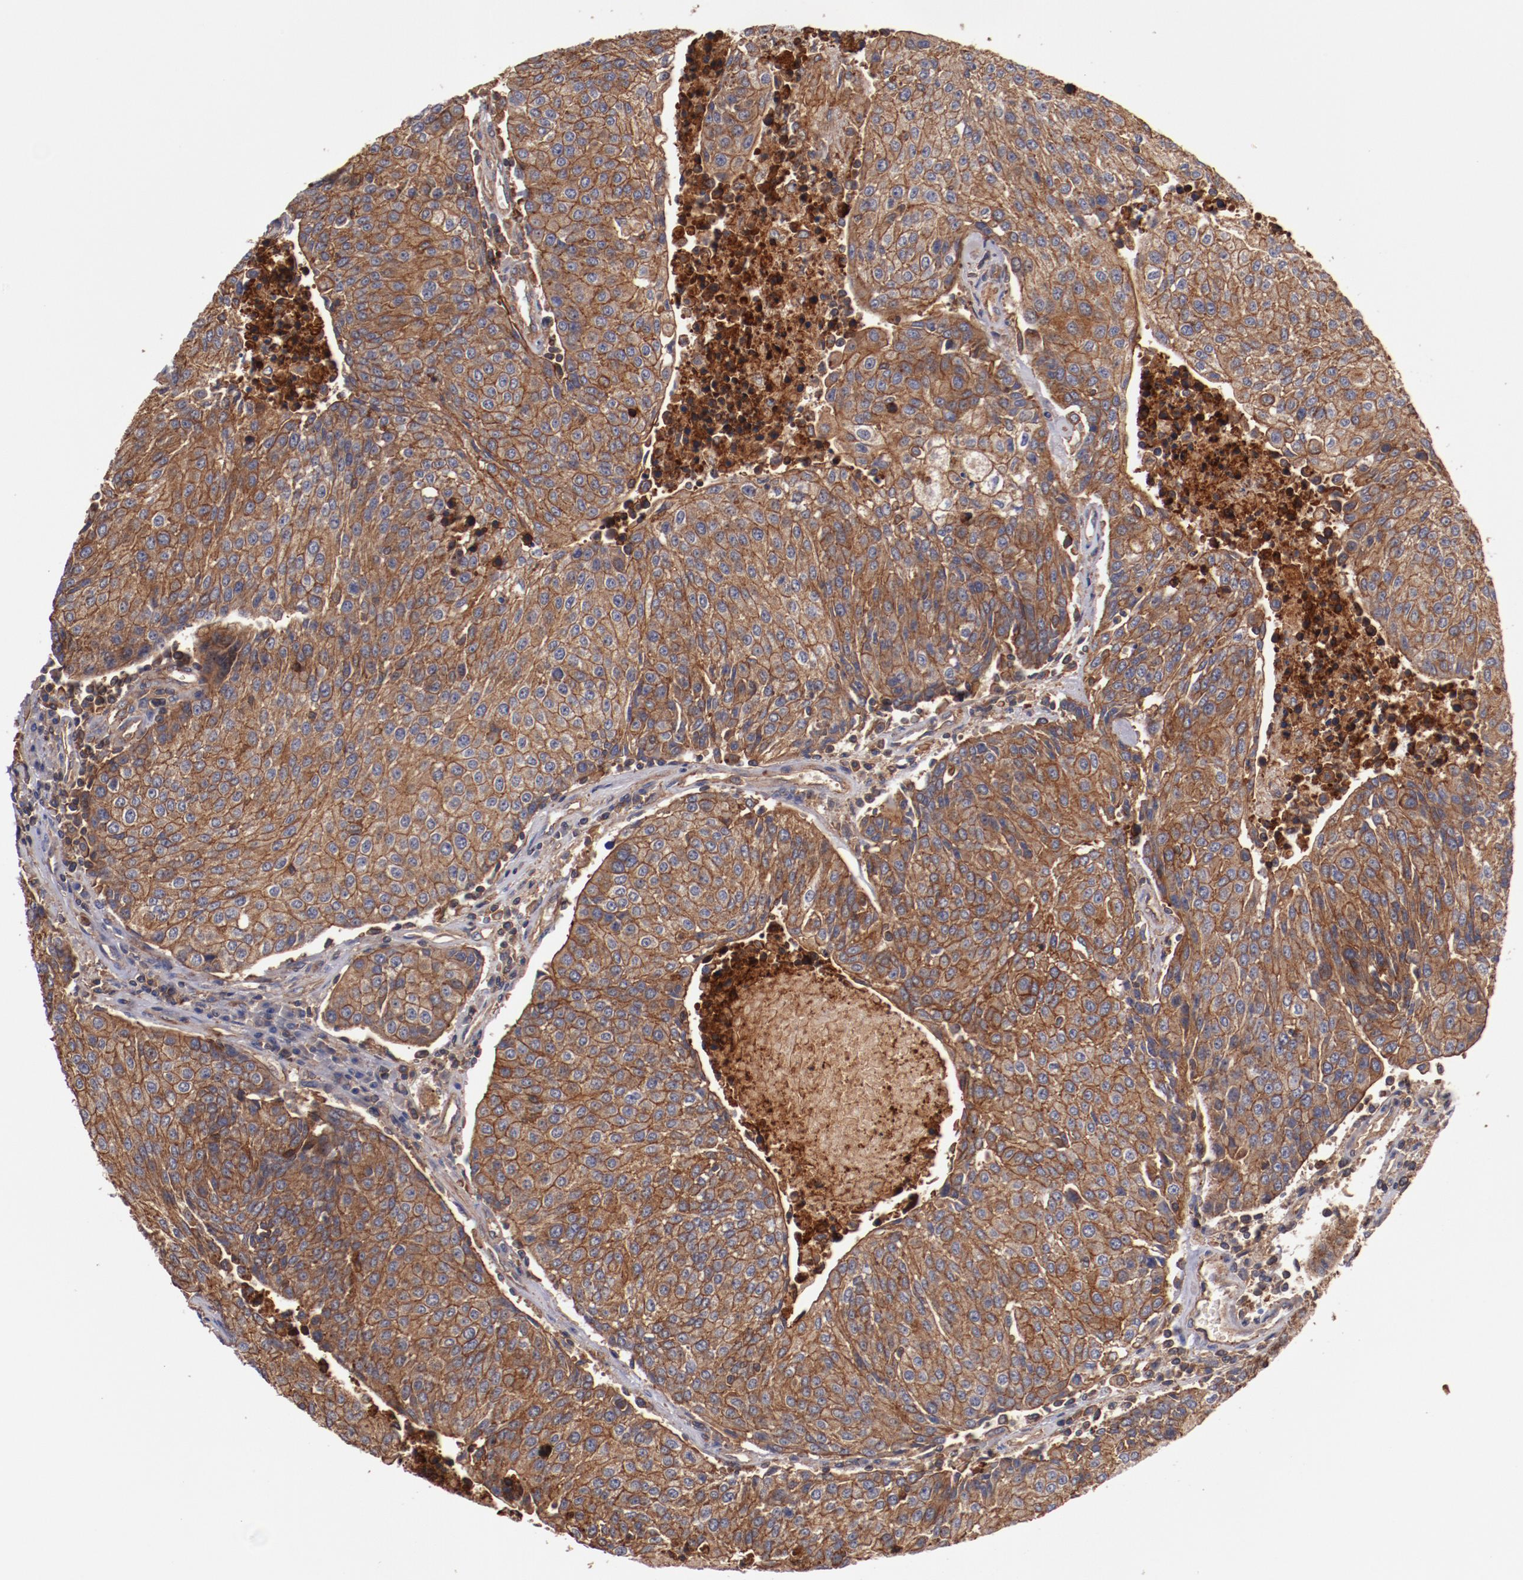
{"staining": {"intensity": "strong", "quantity": ">75%", "location": "cytoplasmic/membranous"}, "tissue": "urothelial cancer", "cell_type": "Tumor cells", "image_type": "cancer", "snomed": [{"axis": "morphology", "description": "Urothelial carcinoma, High grade"}, {"axis": "topography", "description": "Urinary bladder"}], "caption": "Immunohistochemistry (DAB) staining of human urothelial cancer shows strong cytoplasmic/membranous protein positivity in about >75% of tumor cells. (Stains: DAB in brown, nuclei in blue, Microscopy: brightfield microscopy at high magnification).", "gene": "TMOD3", "patient": {"sex": "female", "age": 85}}